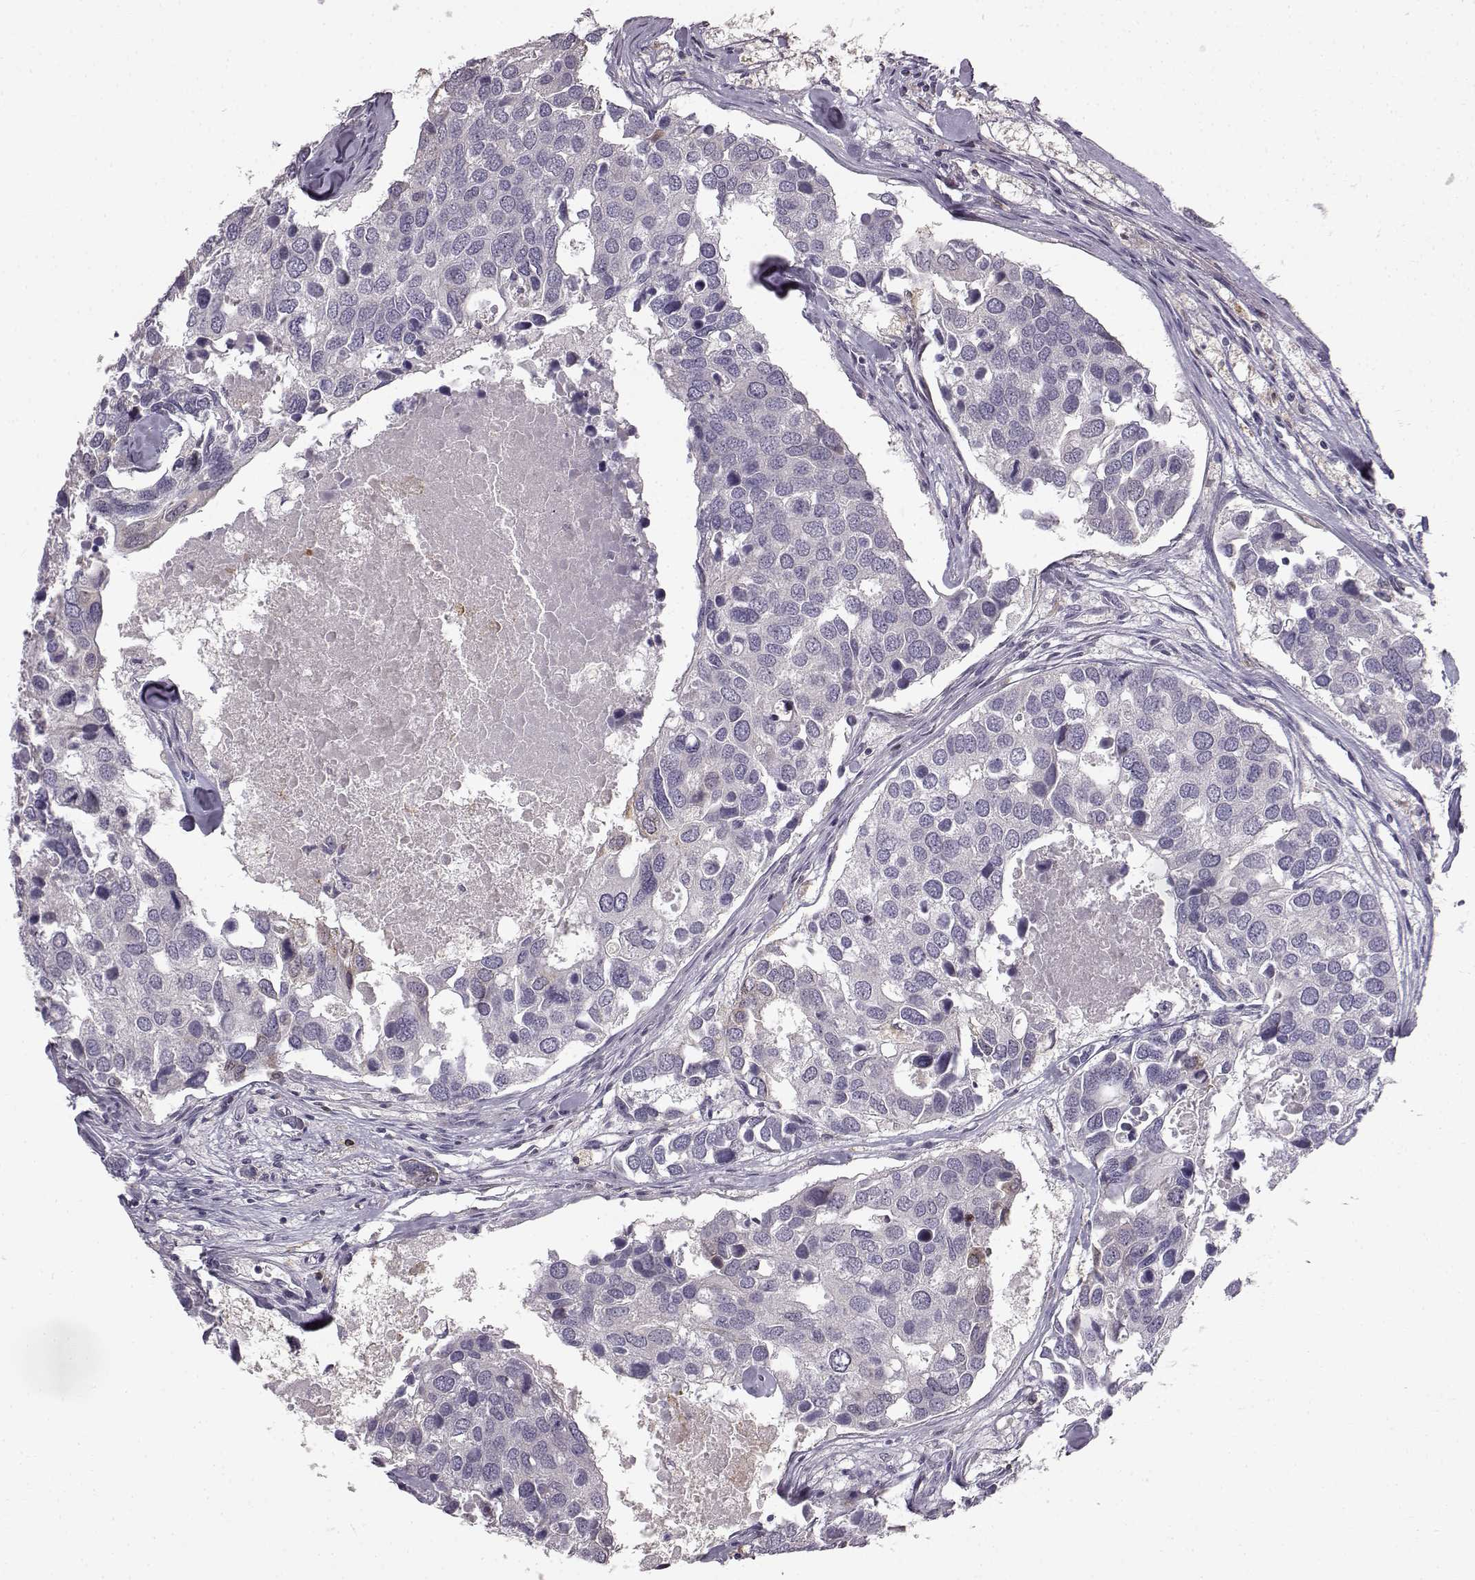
{"staining": {"intensity": "negative", "quantity": "none", "location": "none"}, "tissue": "breast cancer", "cell_type": "Tumor cells", "image_type": "cancer", "snomed": [{"axis": "morphology", "description": "Duct carcinoma"}, {"axis": "topography", "description": "Breast"}], "caption": "Immunohistochemistry histopathology image of human breast cancer (invasive ductal carcinoma) stained for a protein (brown), which demonstrates no positivity in tumor cells.", "gene": "SPAG17", "patient": {"sex": "female", "age": 83}}